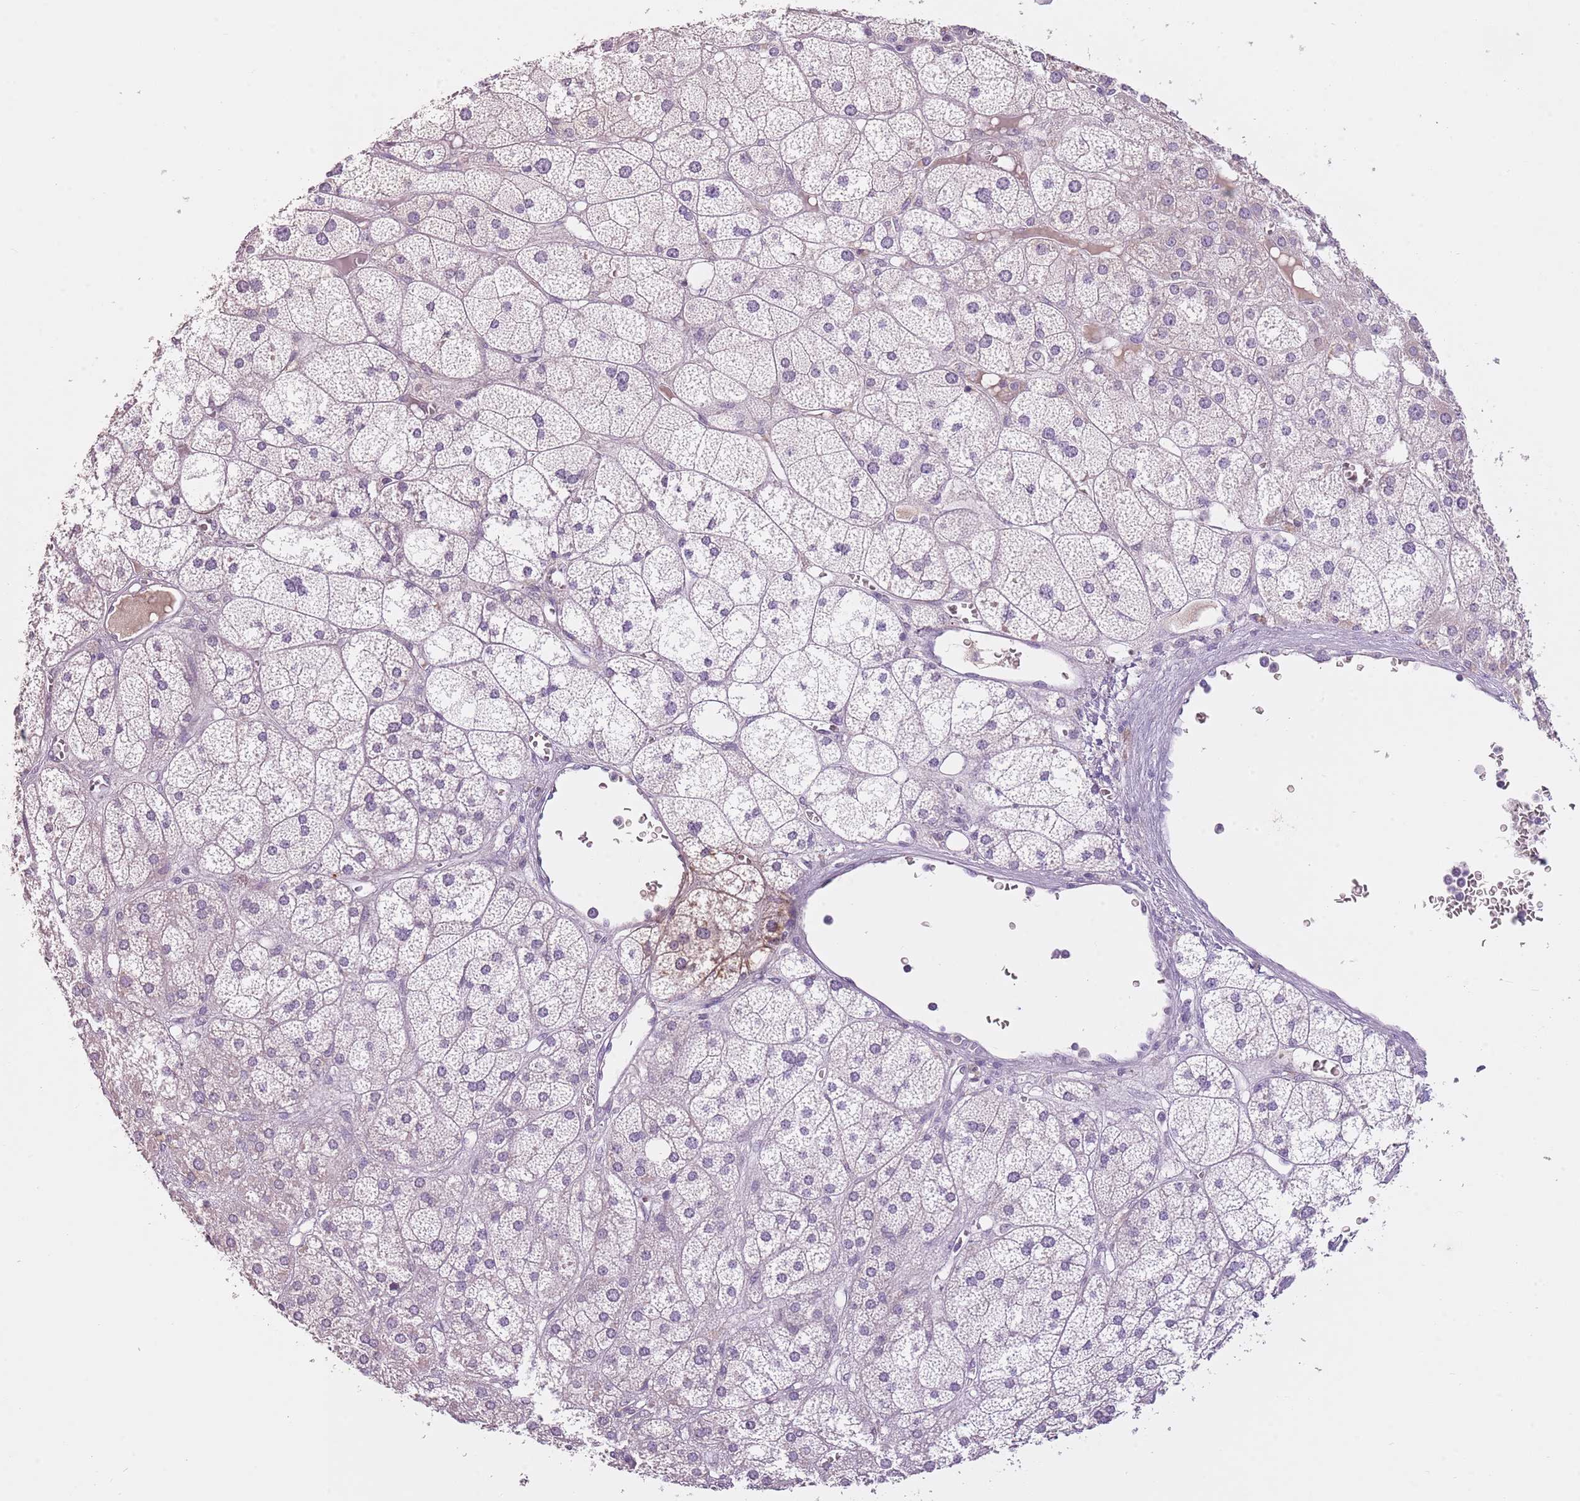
{"staining": {"intensity": "negative", "quantity": "none", "location": "none"}, "tissue": "adrenal gland", "cell_type": "Glandular cells", "image_type": "normal", "snomed": [{"axis": "morphology", "description": "Normal tissue, NOS"}, {"axis": "topography", "description": "Adrenal gland"}], "caption": "This is an IHC photomicrograph of benign adrenal gland. There is no positivity in glandular cells.", "gene": "SLC35E3", "patient": {"sex": "female", "age": 61}}